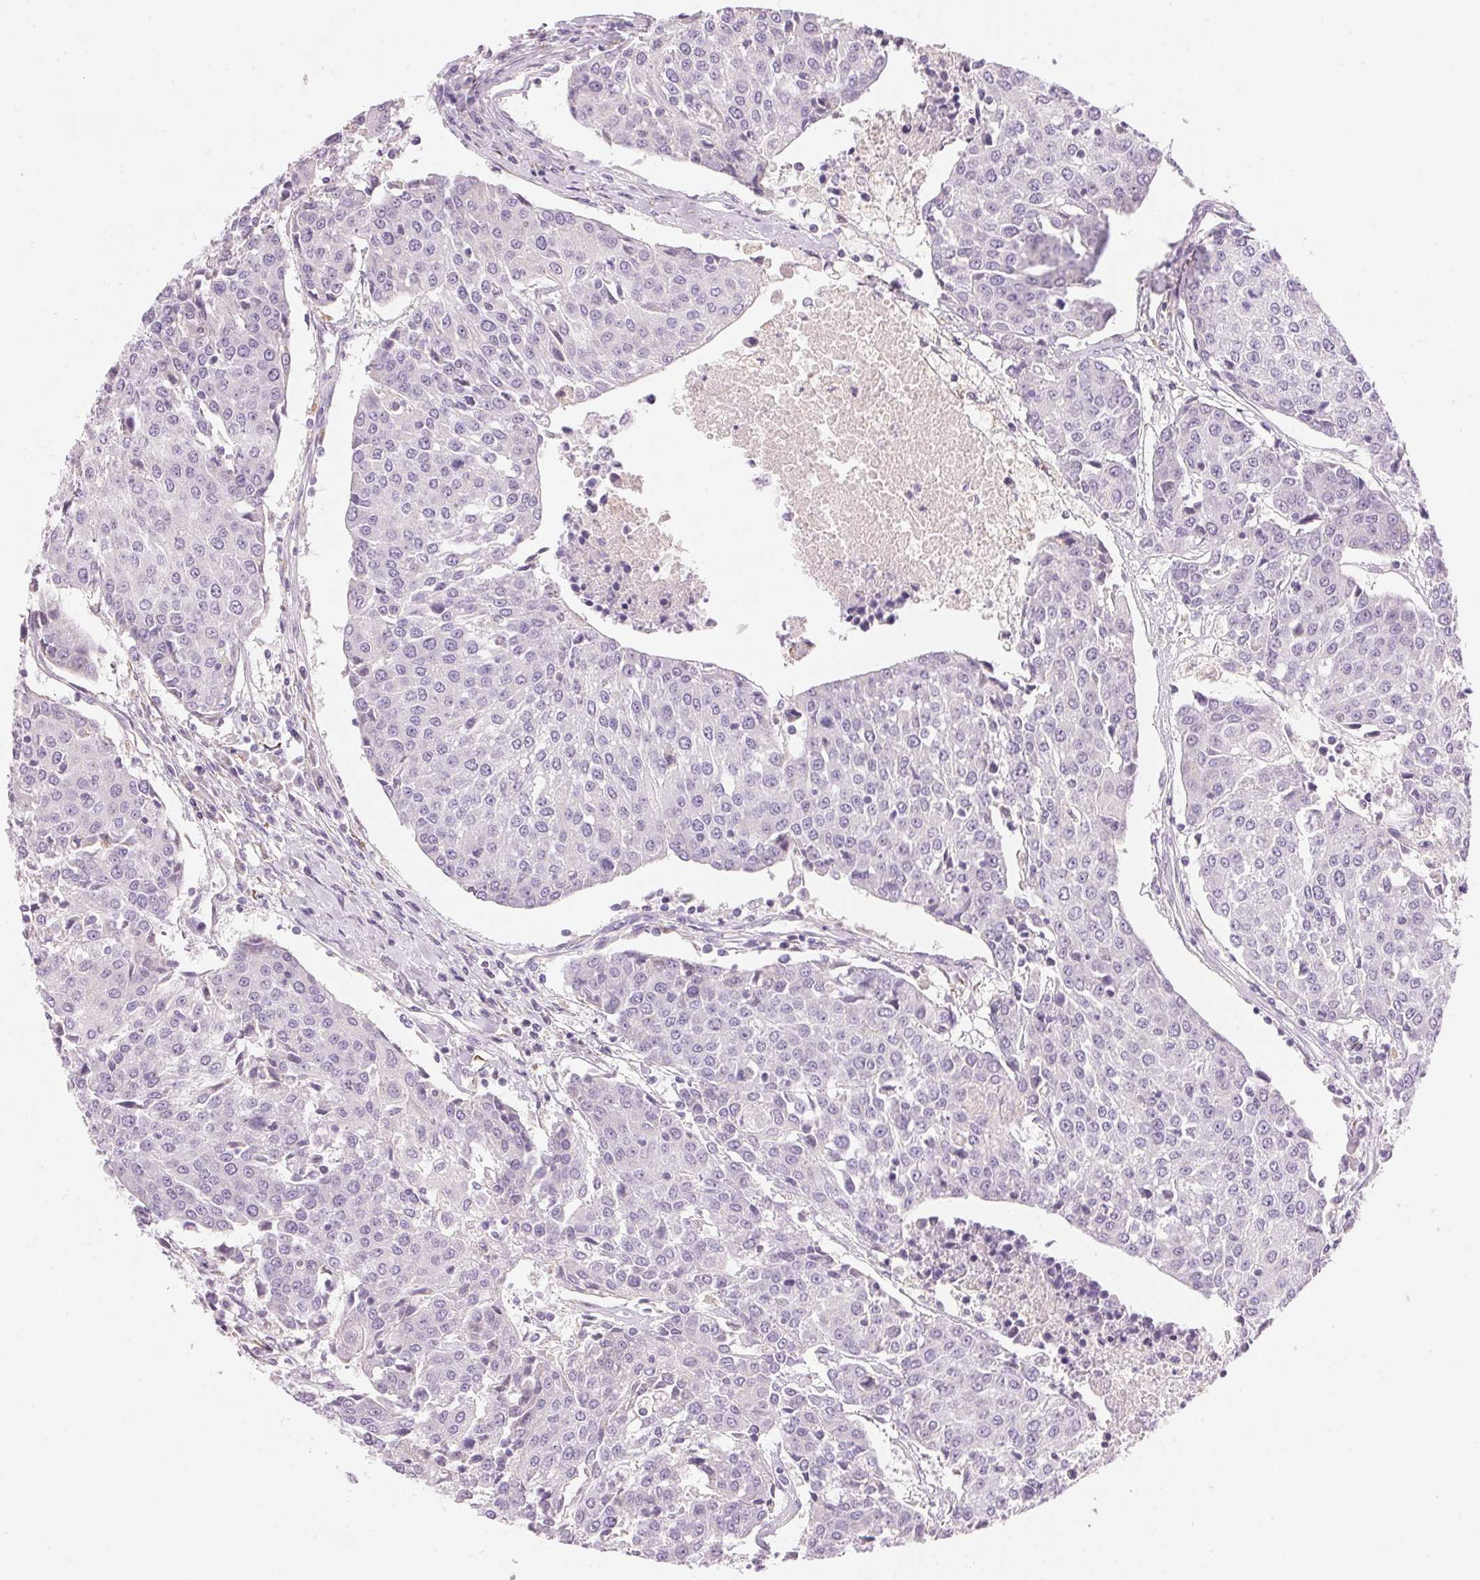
{"staining": {"intensity": "negative", "quantity": "none", "location": "none"}, "tissue": "urothelial cancer", "cell_type": "Tumor cells", "image_type": "cancer", "snomed": [{"axis": "morphology", "description": "Urothelial carcinoma, High grade"}, {"axis": "topography", "description": "Urinary bladder"}], "caption": "This is an immunohistochemistry photomicrograph of human urothelial cancer. There is no staining in tumor cells.", "gene": "CYP11B1", "patient": {"sex": "female", "age": 85}}